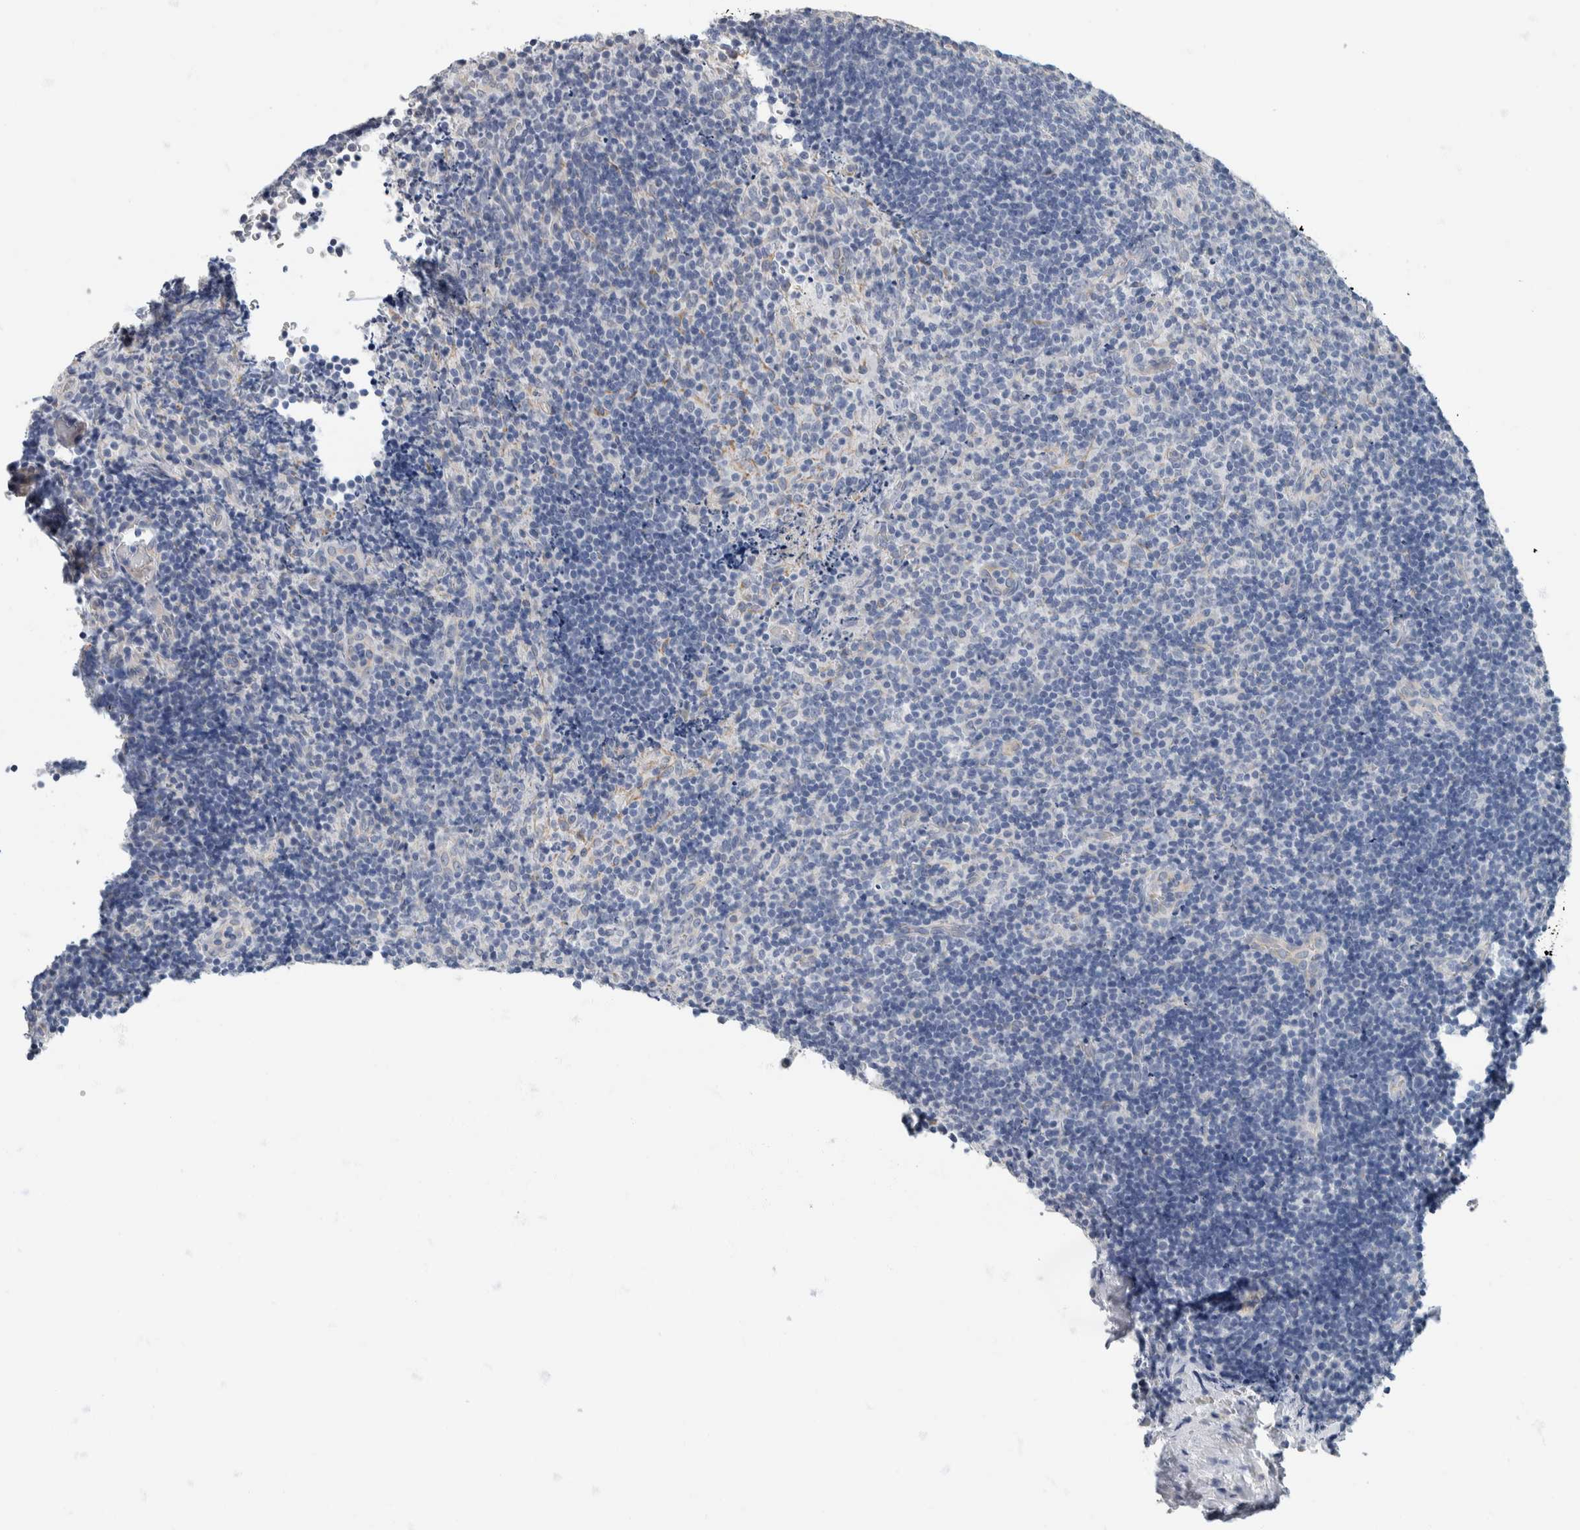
{"staining": {"intensity": "negative", "quantity": "none", "location": "none"}, "tissue": "lymphoma", "cell_type": "Tumor cells", "image_type": "cancer", "snomed": [{"axis": "morphology", "description": "Malignant lymphoma, non-Hodgkin's type, High grade"}, {"axis": "topography", "description": "Tonsil"}], "caption": "A high-resolution image shows immunohistochemistry staining of high-grade malignant lymphoma, non-Hodgkin's type, which displays no significant staining in tumor cells.", "gene": "NEFM", "patient": {"sex": "female", "age": 36}}